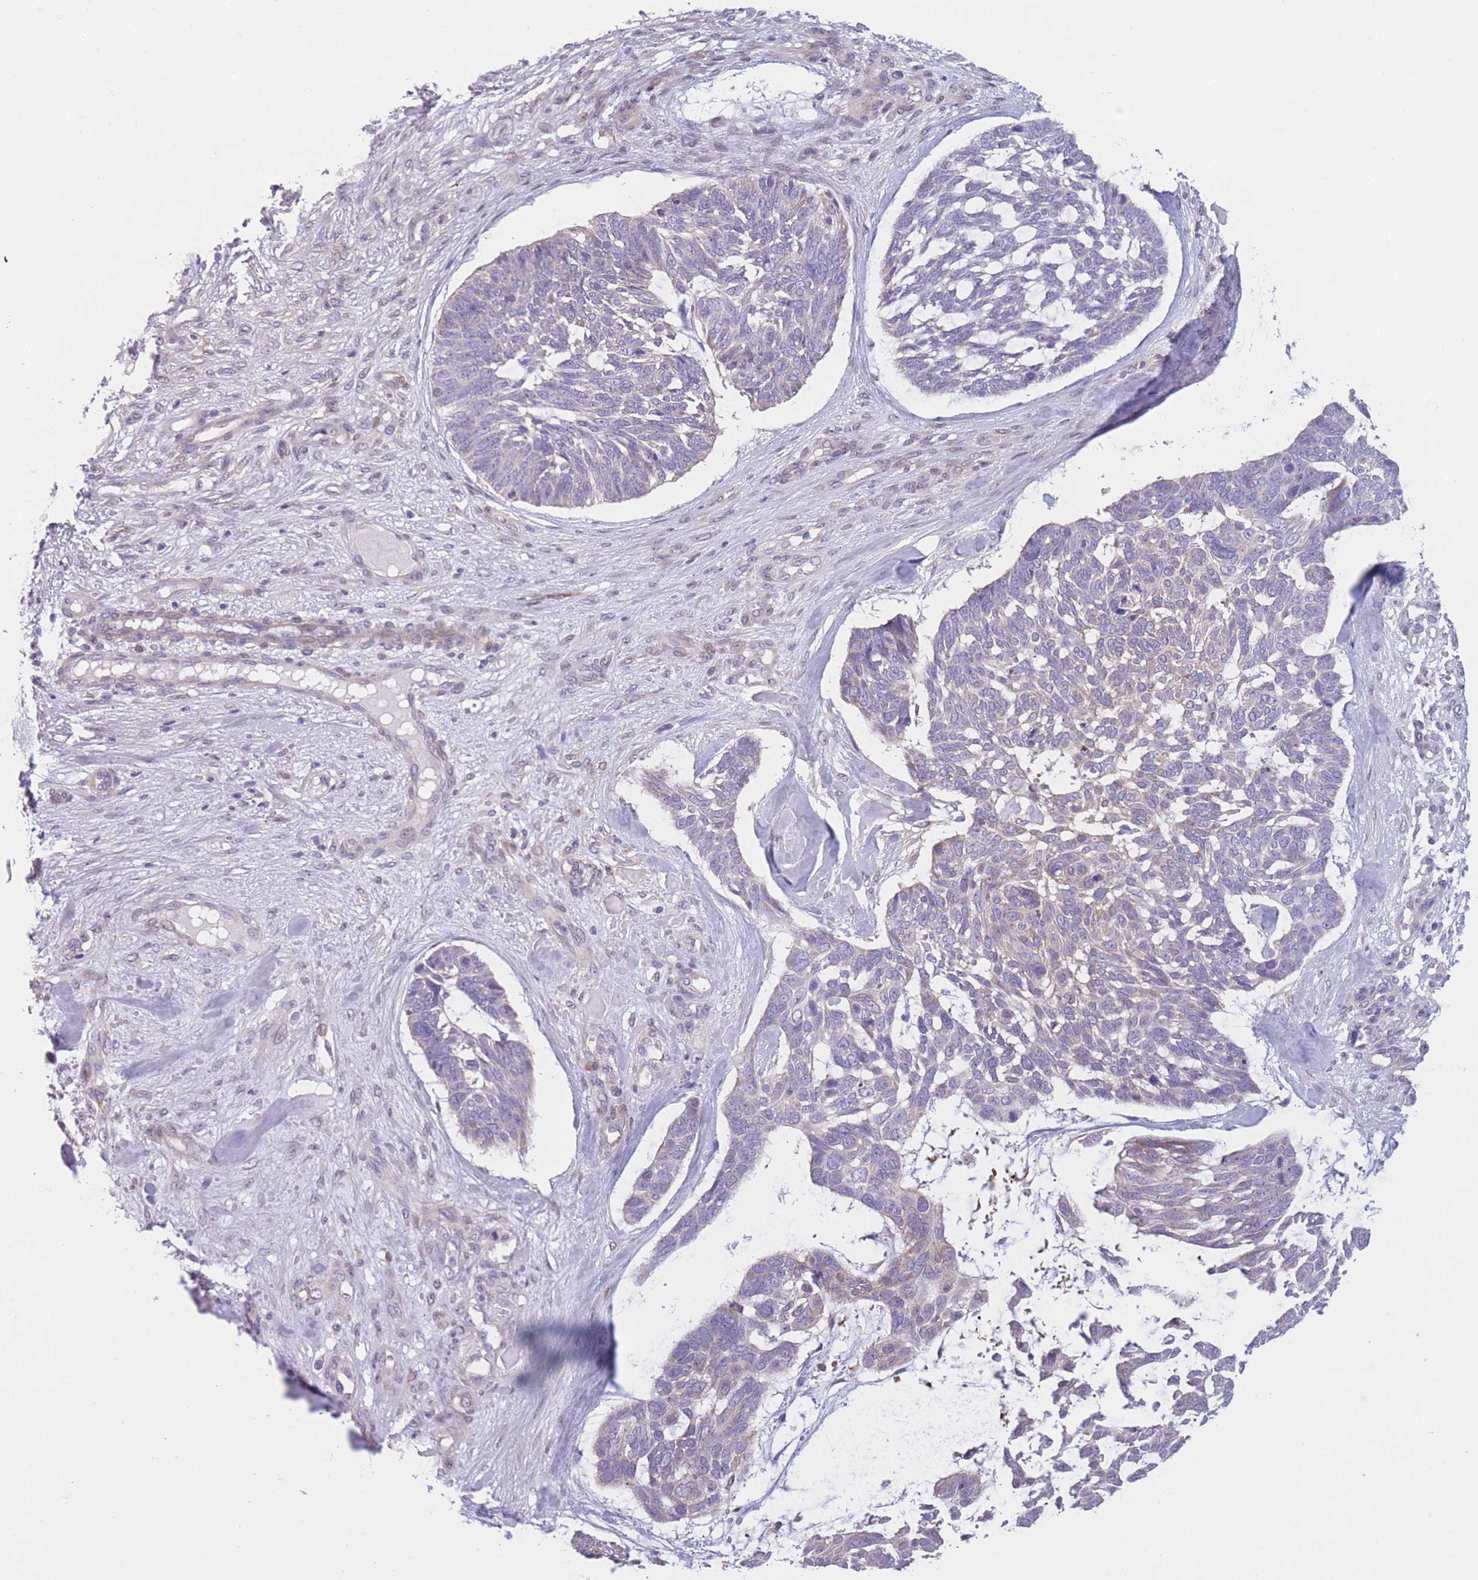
{"staining": {"intensity": "negative", "quantity": "none", "location": "none"}, "tissue": "skin cancer", "cell_type": "Tumor cells", "image_type": "cancer", "snomed": [{"axis": "morphology", "description": "Basal cell carcinoma"}, {"axis": "topography", "description": "Skin"}], "caption": "A high-resolution micrograph shows IHC staining of basal cell carcinoma (skin), which reveals no significant staining in tumor cells. (Brightfield microscopy of DAB (3,3'-diaminobenzidine) IHC at high magnification).", "gene": "PDE4A", "patient": {"sex": "male", "age": 88}}